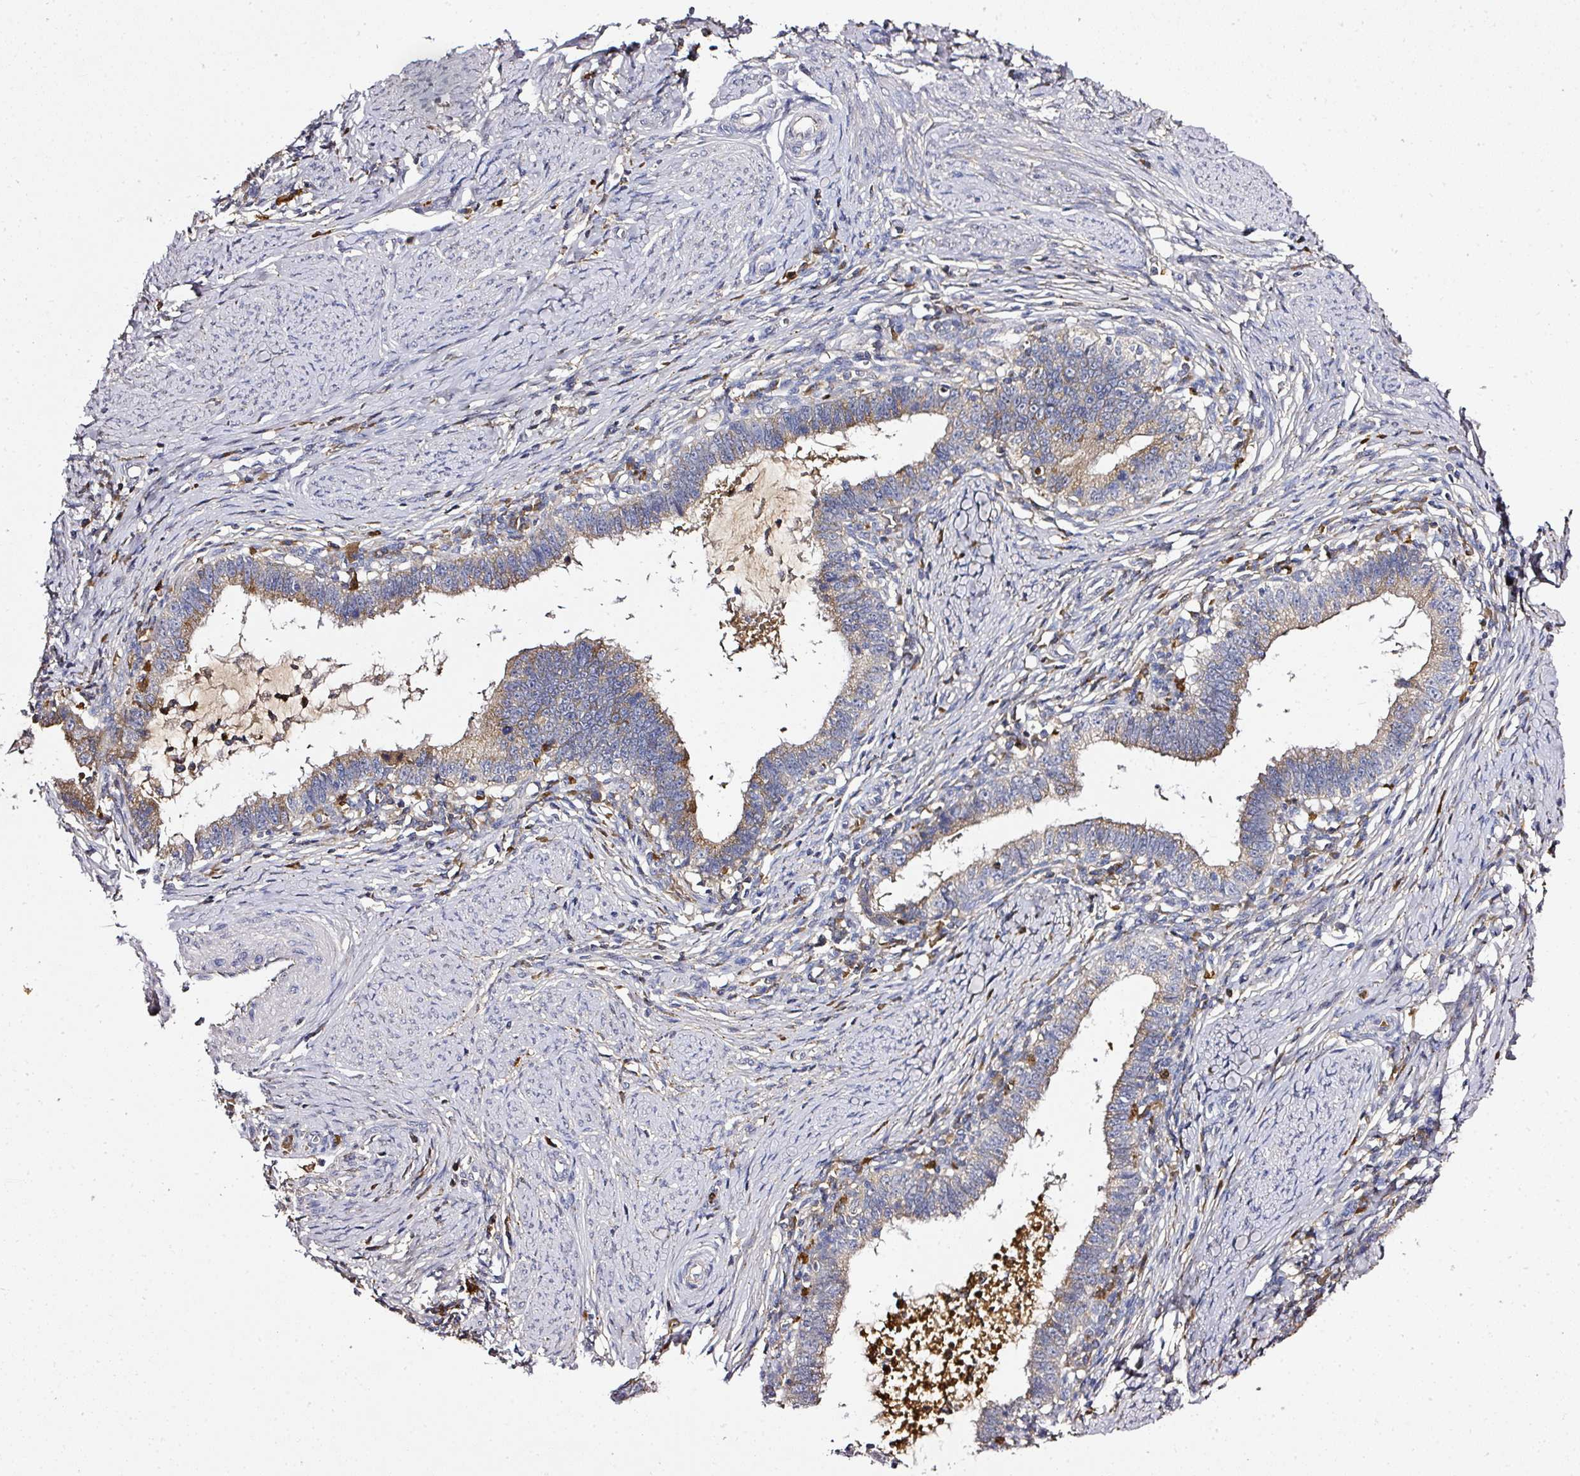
{"staining": {"intensity": "moderate", "quantity": "25%-75%", "location": "cytoplasmic/membranous"}, "tissue": "cervical cancer", "cell_type": "Tumor cells", "image_type": "cancer", "snomed": [{"axis": "morphology", "description": "Adenocarcinoma, NOS"}, {"axis": "topography", "description": "Cervix"}], "caption": "This is a histology image of immunohistochemistry (IHC) staining of cervical adenocarcinoma, which shows moderate staining in the cytoplasmic/membranous of tumor cells.", "gene": "CAB39L", "patient": {"sex": "female", "age": 36}}